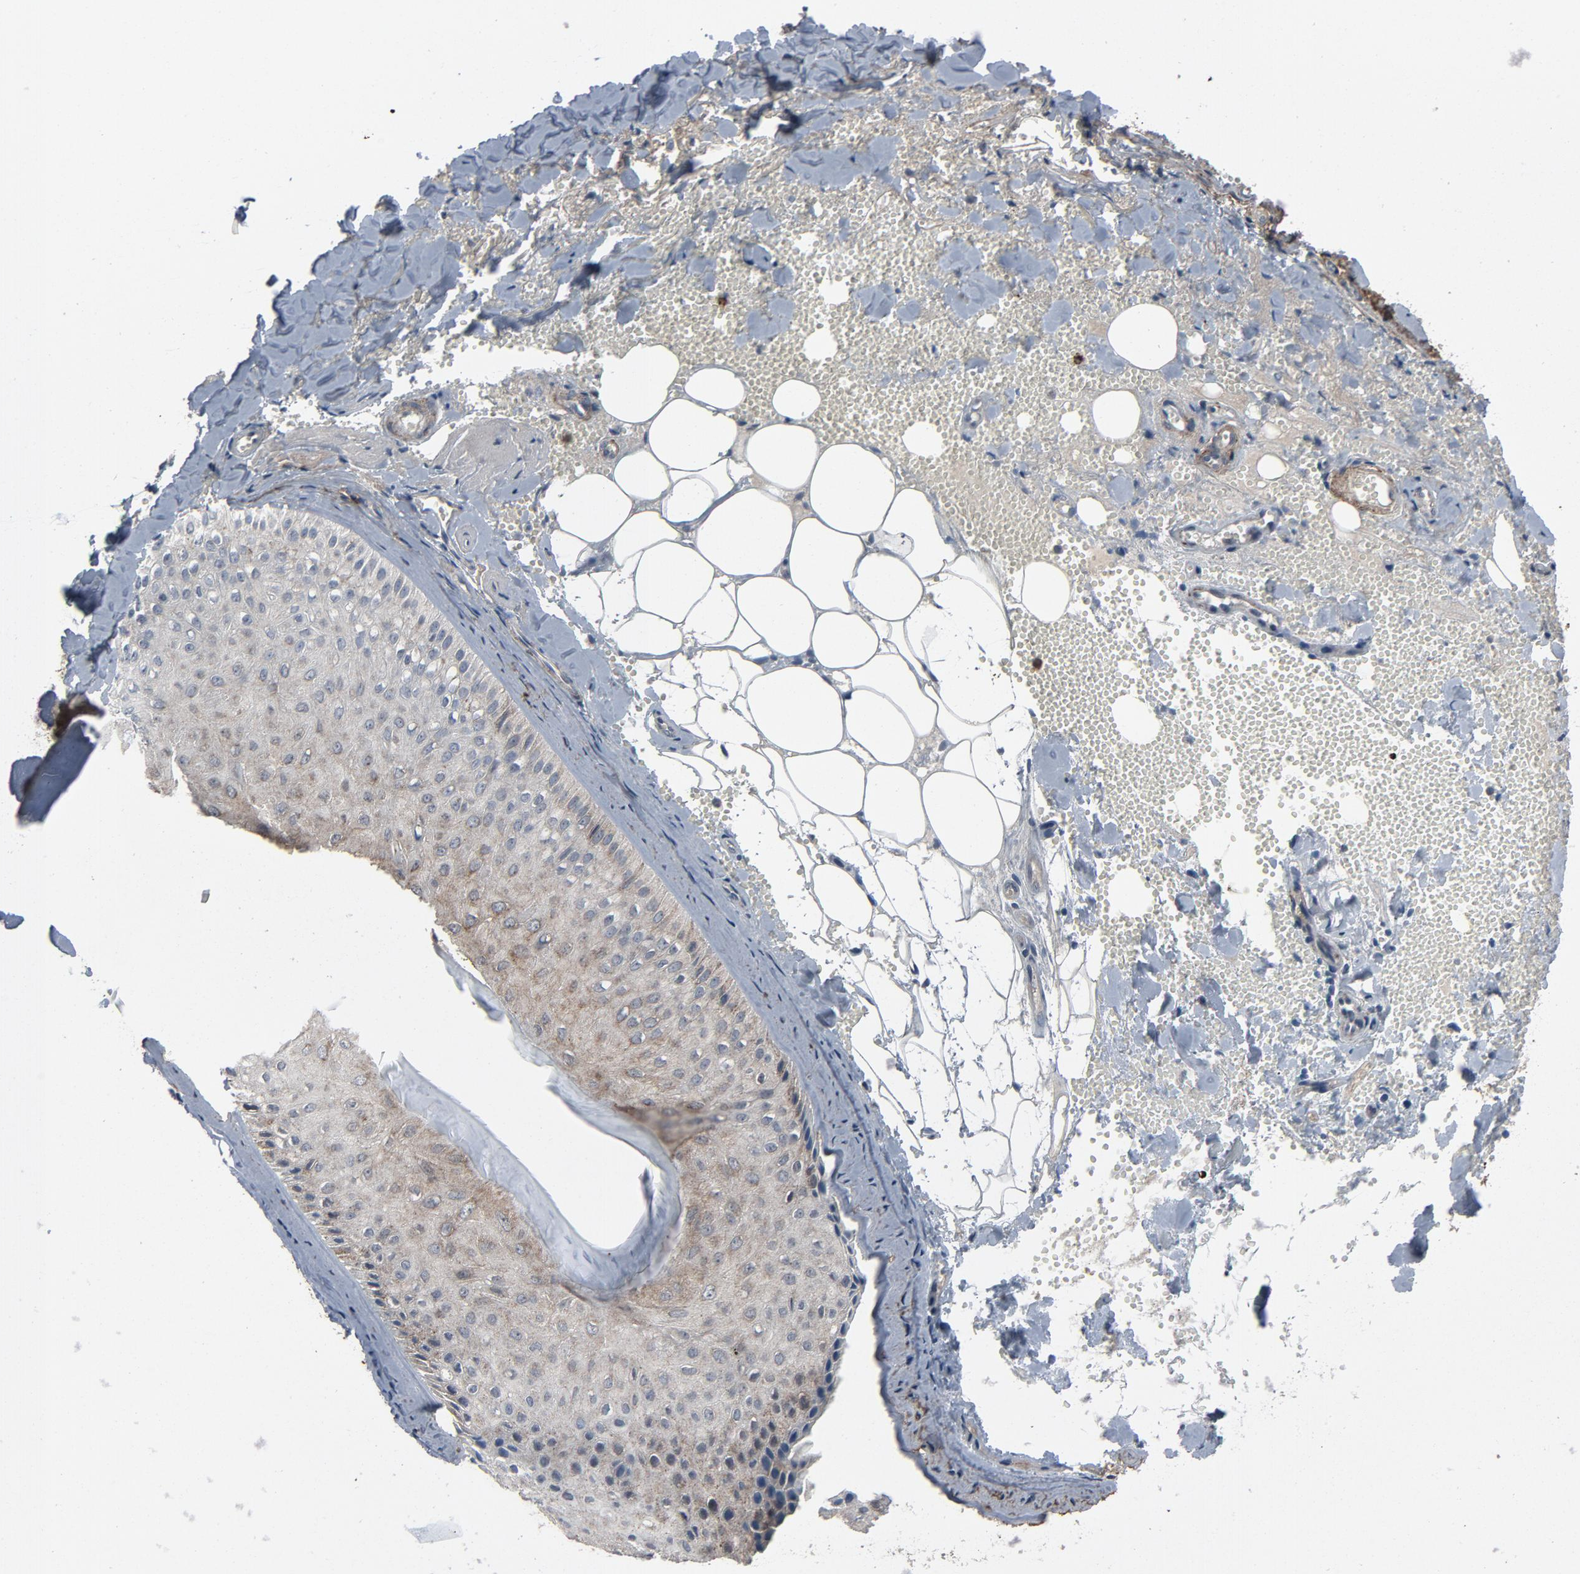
{"staining": {"intensity": "weak", "quantity": ">75%", "location": "cytoplasmic/membranous"}, "tissue": "skin cancer", "cell_type": "Tumor cells", "image_type": "cancer", "snomed": [{"axis": "morphology", "description": "Basal cell carcinoma"}, {"axis": "topography", "description": "Skin"}], "caption": "There is low levels of weak cytoplasmic/membranous positivity in tumor cells of skin basal cell carcinoma, as demonstrated by immunohistochemical staining (brown color).", "gene": "PDZD4", "patient": {"sex": "male", "age": 84}}